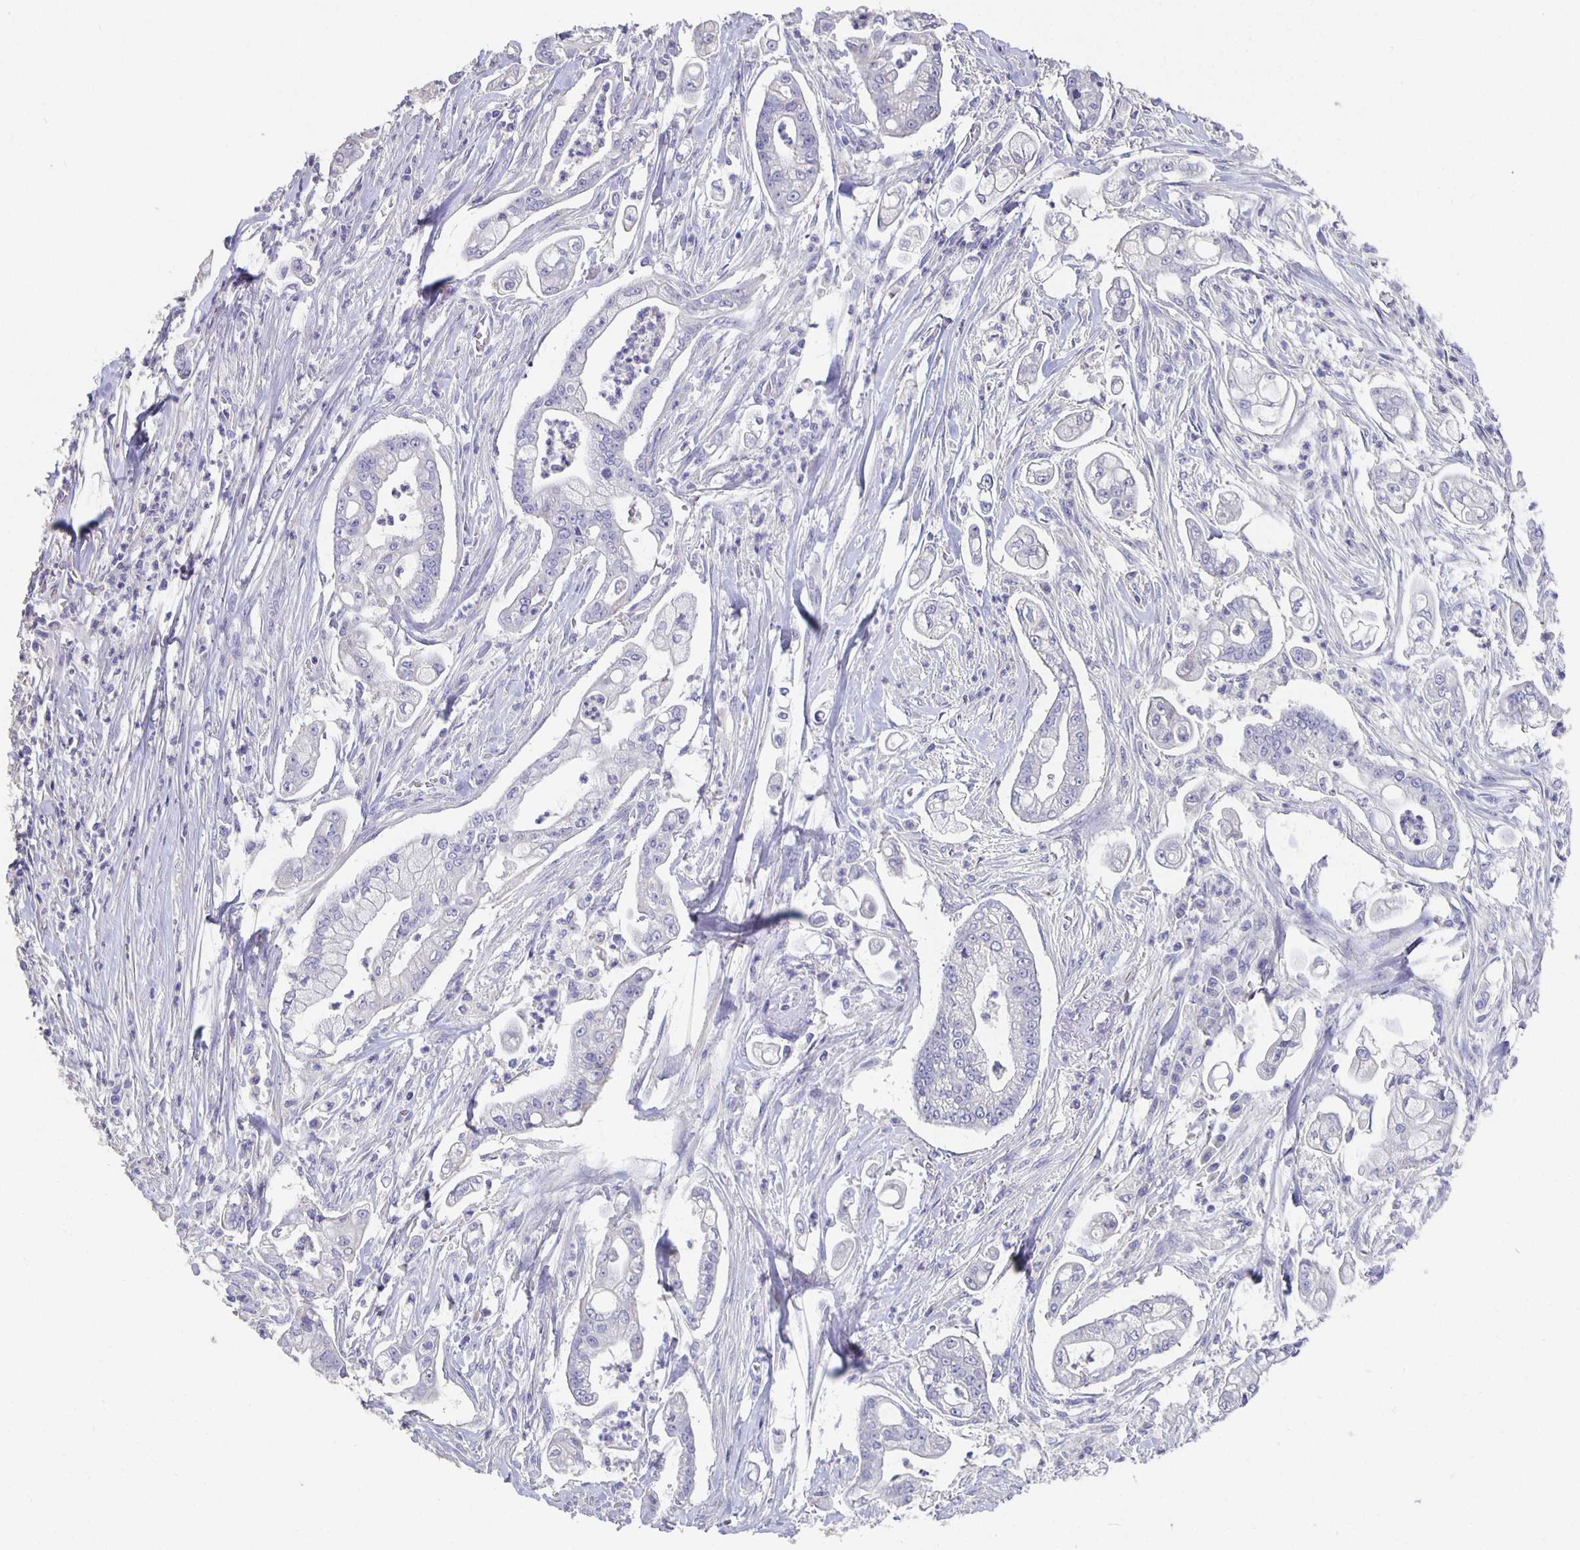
{"staining": {"intensity": "negative", "quantity": "none", "location": "none"}, "tissue": "pancreatic cancer", "cell_type": "Tumor cells", "image_type": "cancer", "snomed": [{"axis": "morphology", "description": "Adenocarcinoma, NOS"}, {"axis": "topography", "description": "Pancreas"}], "caption": "Micrograph shows no protein staining in tumor cells of pancreatic cancer tissue.", "gene": "CFAP74", "patient": {"sex": "female", "age": 69}}